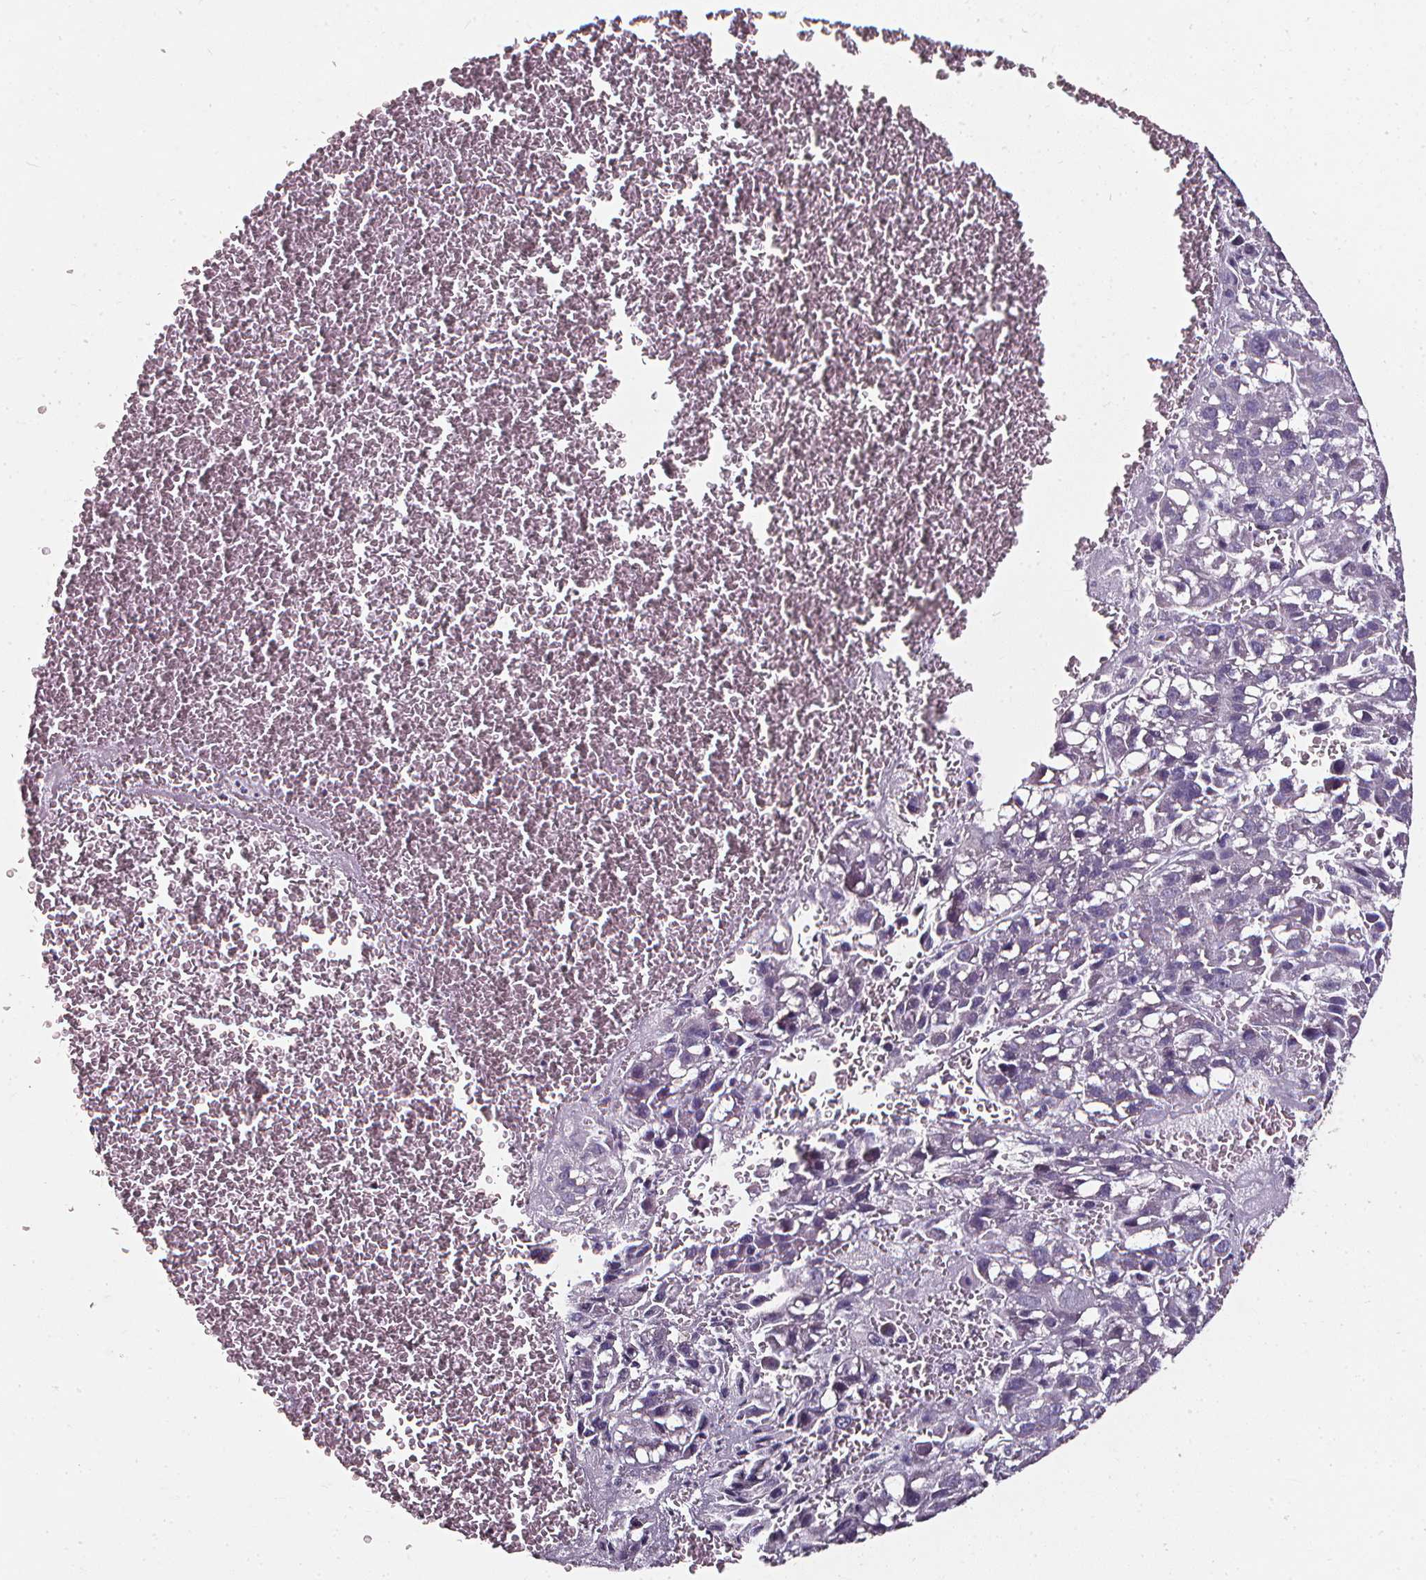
{"staining": {"intensity": "negative", "quantity": "none", "location": "none"}, "tissue": "liver cancer", "cell_type": "Tumor cells", "image_type": "cancer", "snomed": [{"axis": "morphology", "description": "Carcinoma, Hepatocellular, NOS"}, {"axis": "topography", "description": "Liver"}], "caption": "An immunohistochemistry micrograph of liver hepatocellular carcinoma is shown. There is no staining in tumor cells of liver hepatocellular carcinoma.", "gene": "DEFA5", "patient": {"sex": "female", "age": 70}}